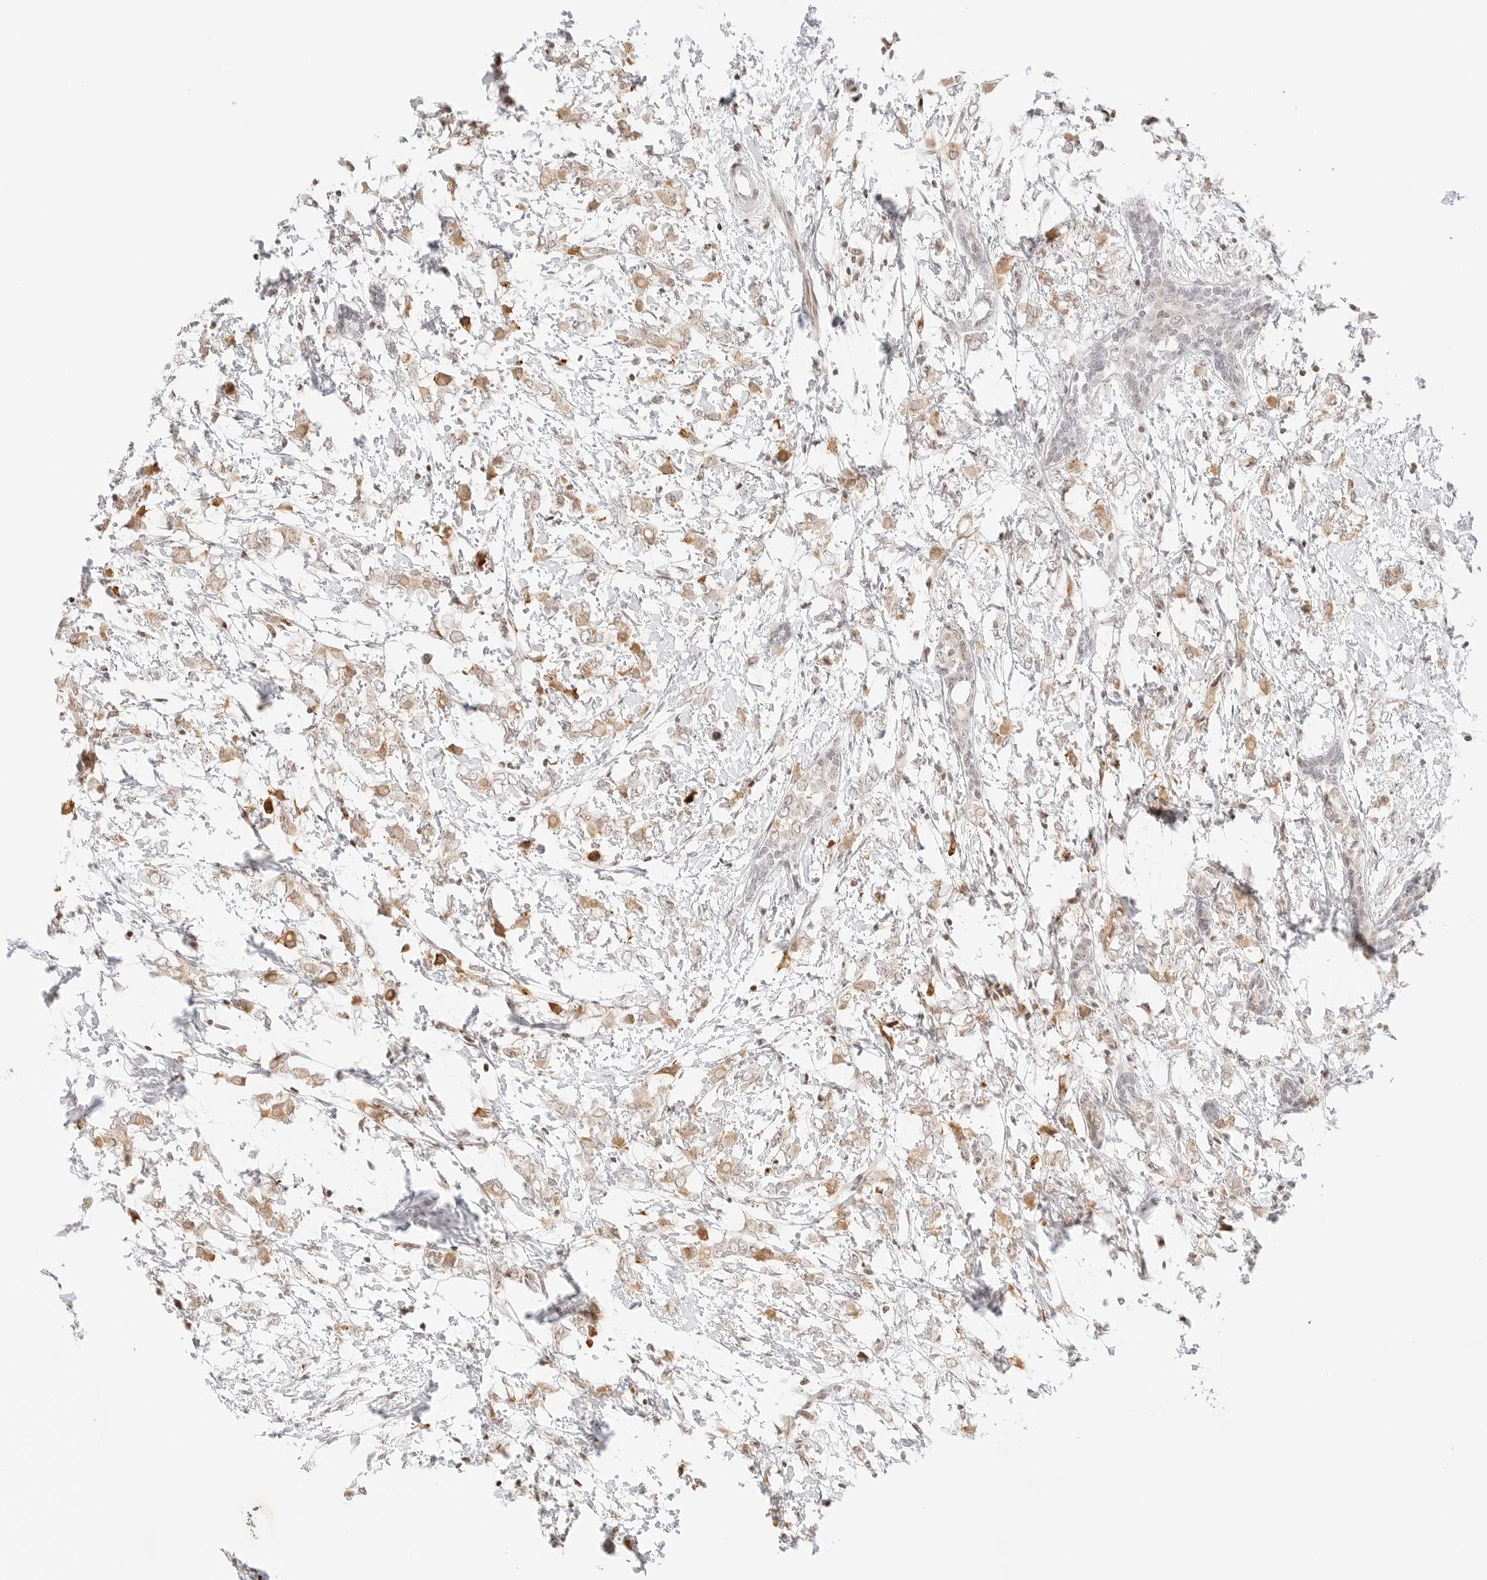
{"staining": {"intensity": "moderate", "quantity": ">75%", "location": "cytoplasmic/membranous"}, "tissue": "breast cancer", "cell_type": "Tumor cells", "image_type": "cancer", "snomed": [{"axis": "morphology", "description": "Normal tissue, NOS"}, {"axis": "morphology", "description": "Lobular carcinoma"}, {"axis": "topography", "description": "Breast"}], "caption": "Protein expression analysis of breast cancer displays moderate cytoplasmic/membranous expression in approximately >75% of tumor cells.", "gene": "RPS6KL1", "patient": {"sex": "female", "age": 47}}